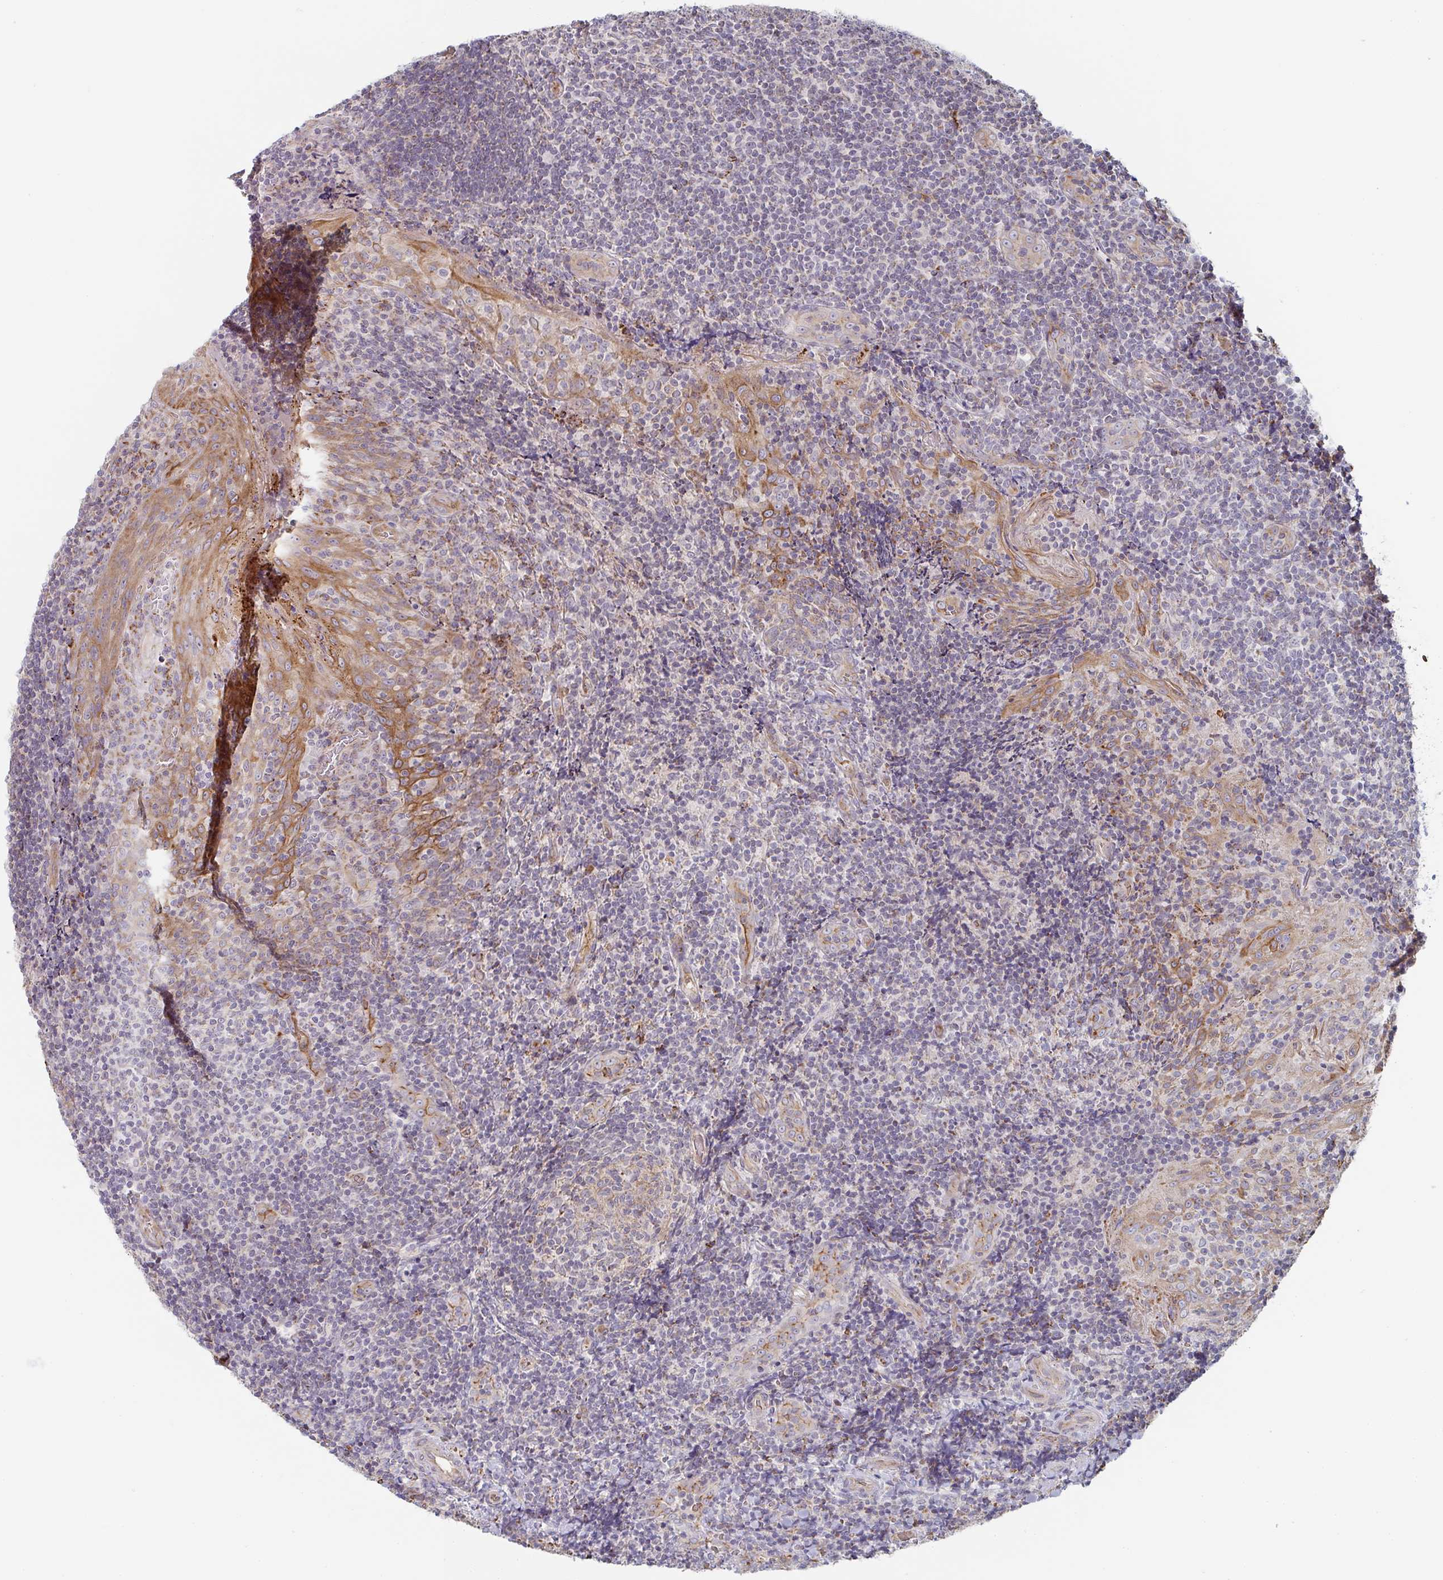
{"staining": {"intensity": "moderate", "quantity": "<25%", "location": "cytoplasmic/membranous"}, "tissue": "tonsil", "cell_type": "Germinal center cells", "image_type": "normal", "snomed": [{"axis": "morphology", "description": "Normal tissue, NOS"}, {"axis": "topography", "description": "Tonsil"}], "caption": "Immunohistochemical staining of benign human tonsil reveals moderate cytoplasmic/membranous protein expression in about <25% of germinal center cells.", "gene": "ZNF526", "patient": {"sex": "male", "age": 17}}